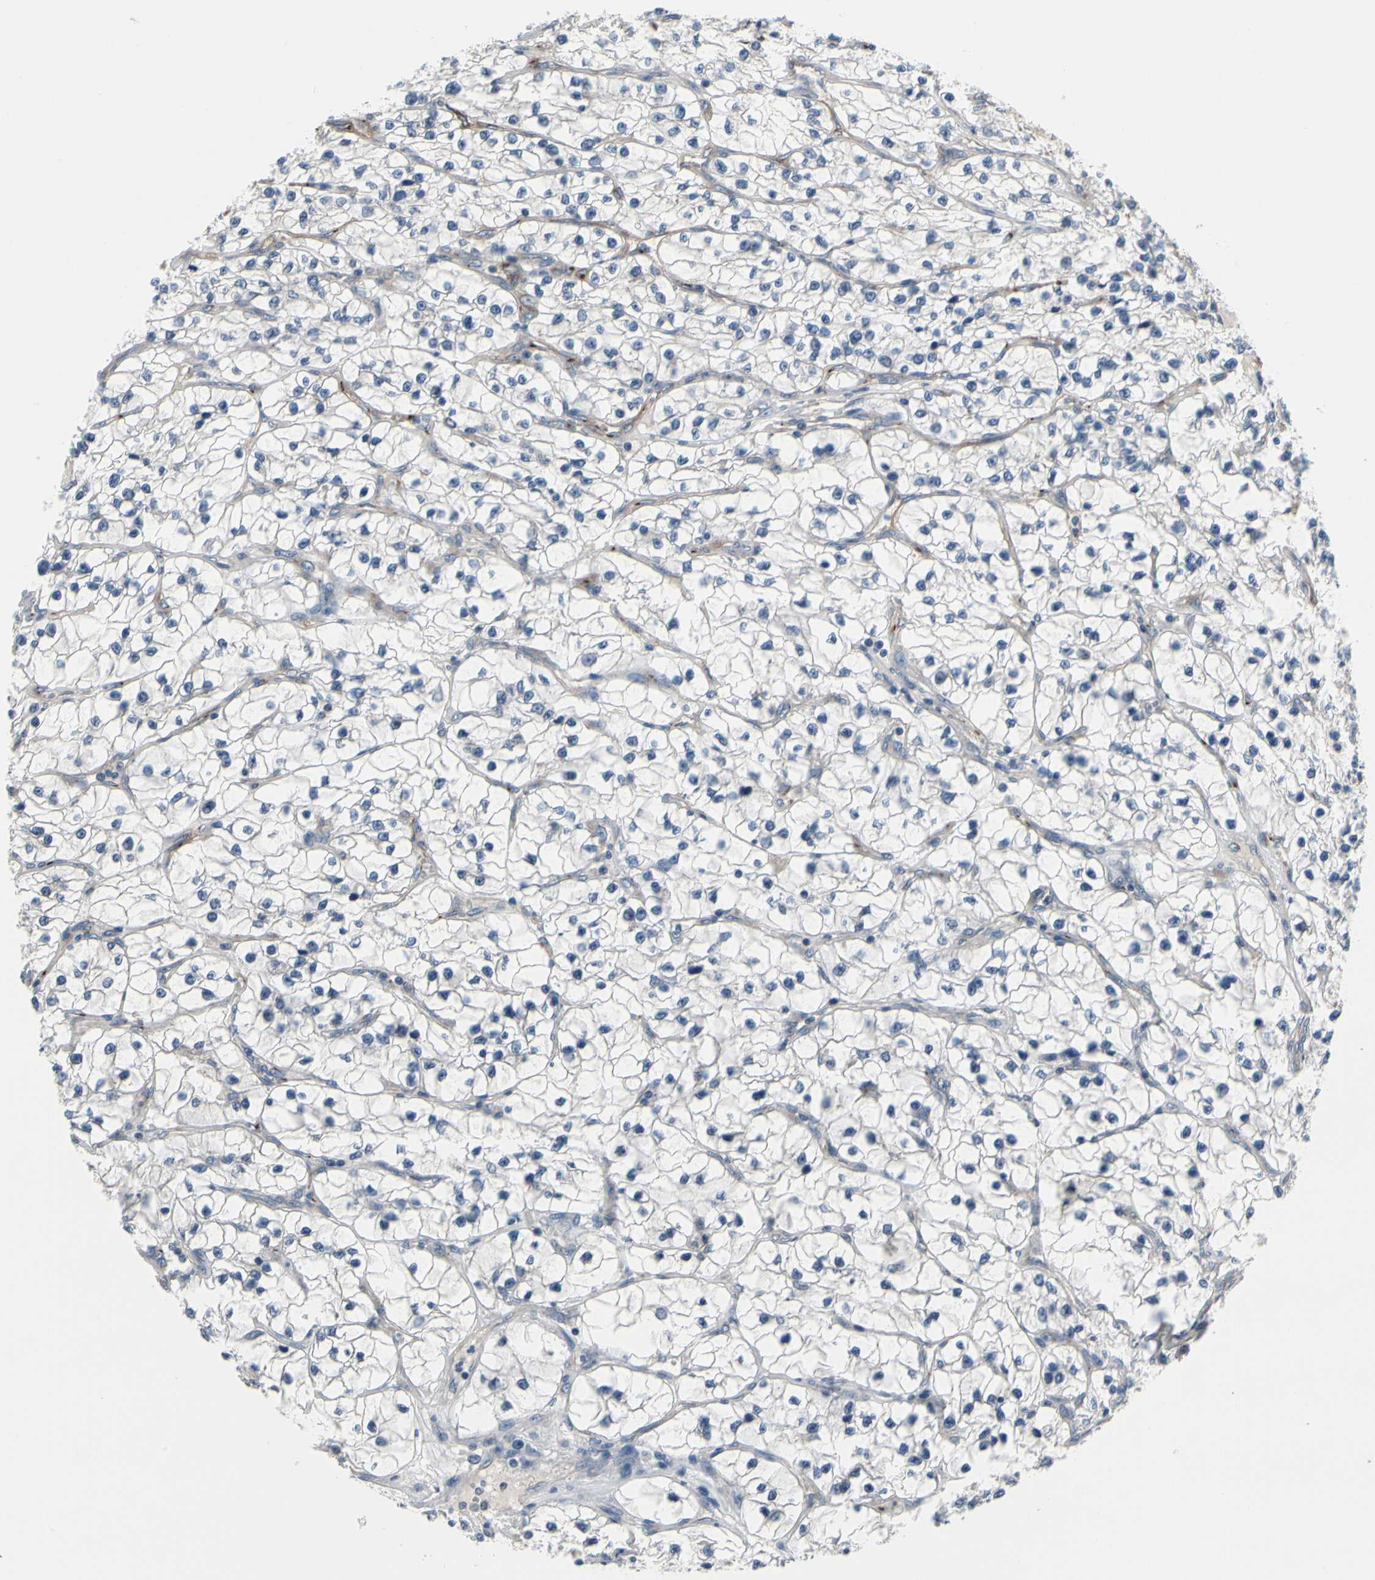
{"staining": {"intensity": "negative", "quantity": "none", "location": "none"}, "tissue": "renal cancer", "cell_type": "Tumor cells", "image_type": "cancer", "snomed": [{"axis": "morphology", "description": "Adenocarcinoma, NOS"}, {"axis": "topography", "description": "Kidney"}], "caption": "A micrograph of human renal cancer (adenocarcinoma) is negative for staining in tumor cells.", "gene": "PRKAR2B", "patient": {"sex": "female", "age": 57}}